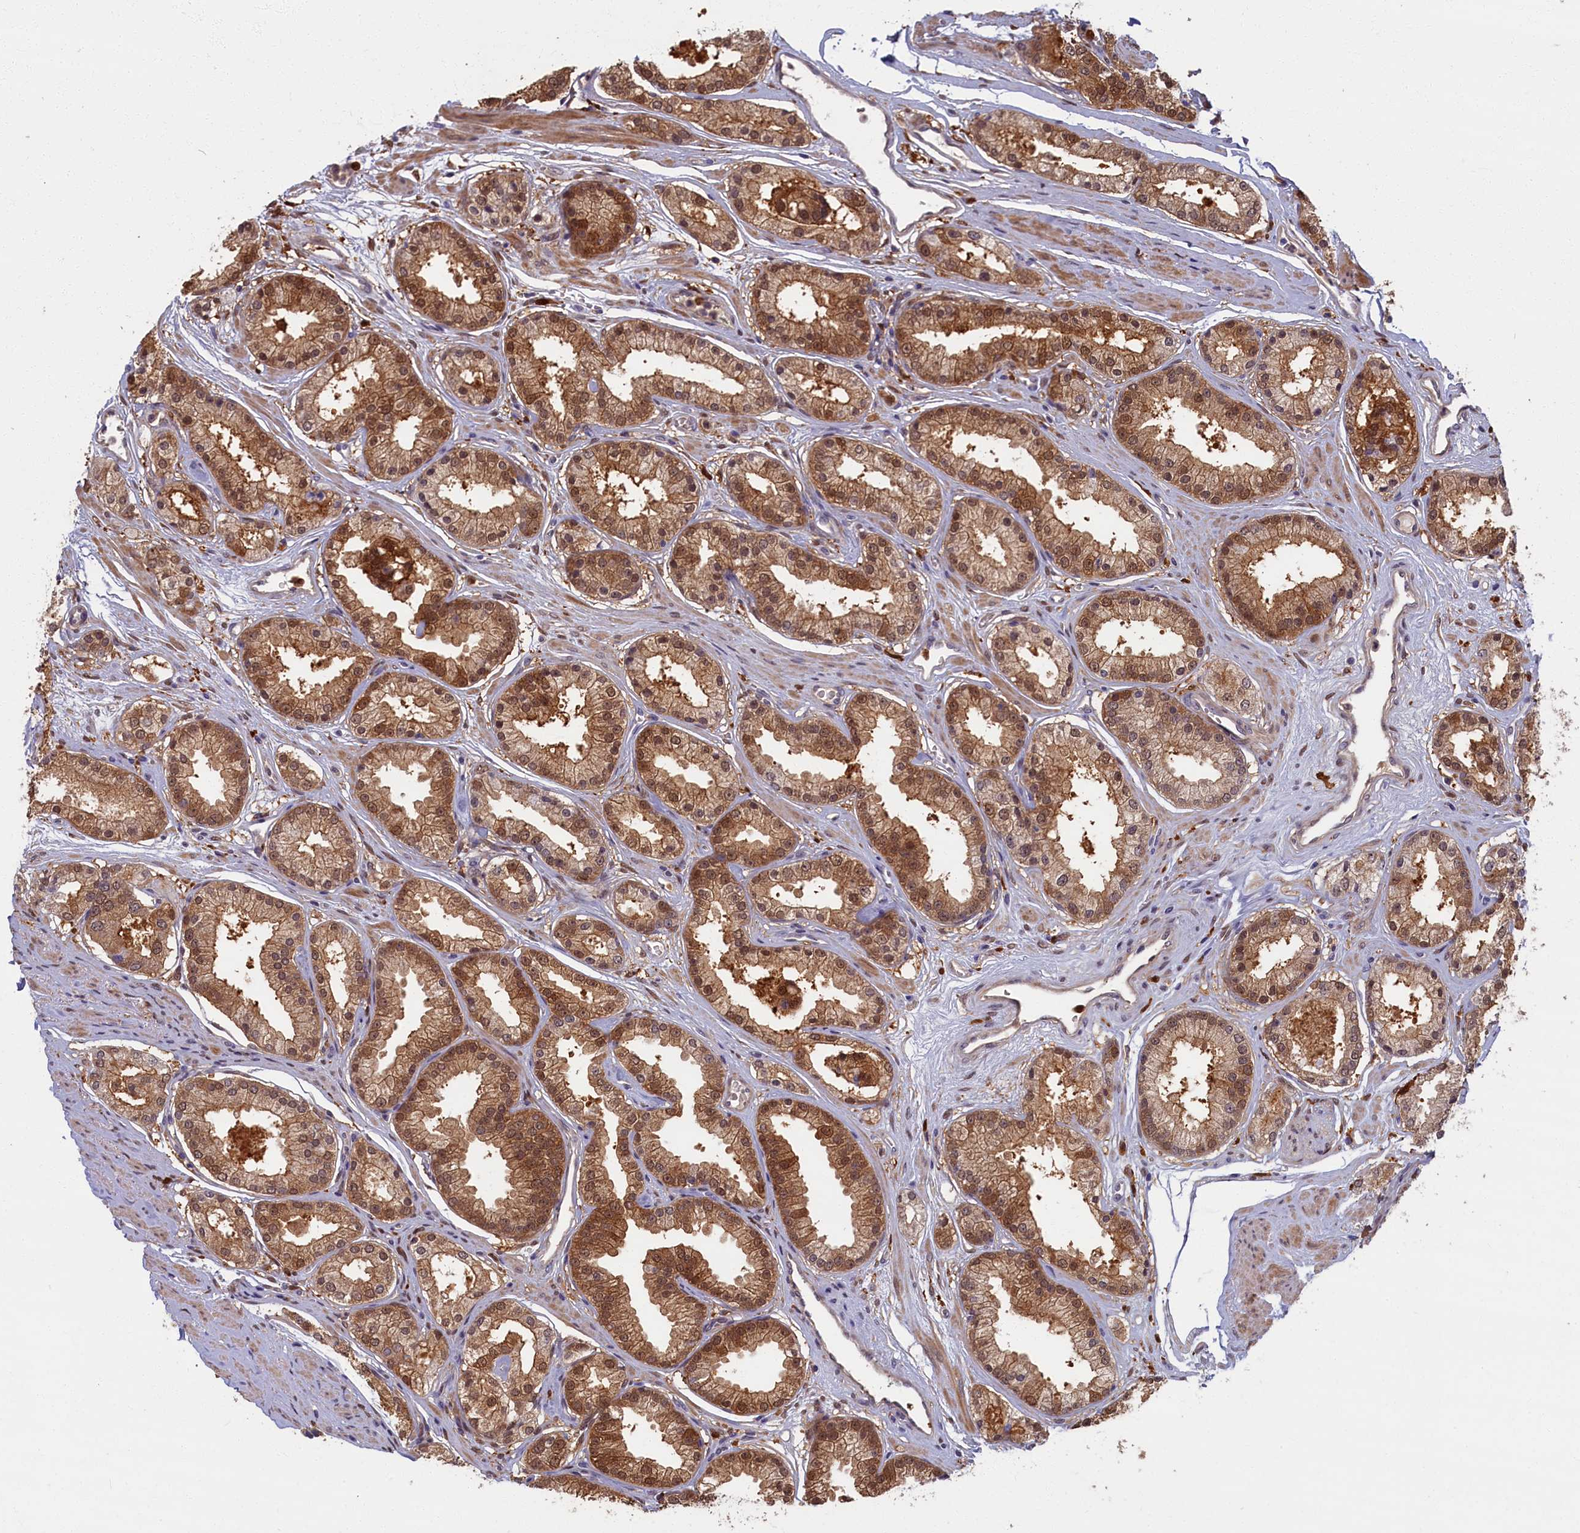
{"staining": {"intensity": "moderate", "quantity": ">75%", "location": "cytoplasmic/membranous,nuclear"}, "tissue": "prostate cancer", "cell_type": "Tumor cells", "image_type": "cancer", "snomed": [{"axis": "morphology", "description": "Adenocarcinoma, Low grade"}, {"axis": "topography", "description": "Prostate"}], "caption": "Protein expression analysis of human prostate cancer reveals moderate cytoplasmic/membranous and nuclear positivity in about >75% of tumor cells. (IHC, brightfield microscopy, high magnification).", "gene": "BLVRB", "patient": {"sex": "male", "age": 59}}